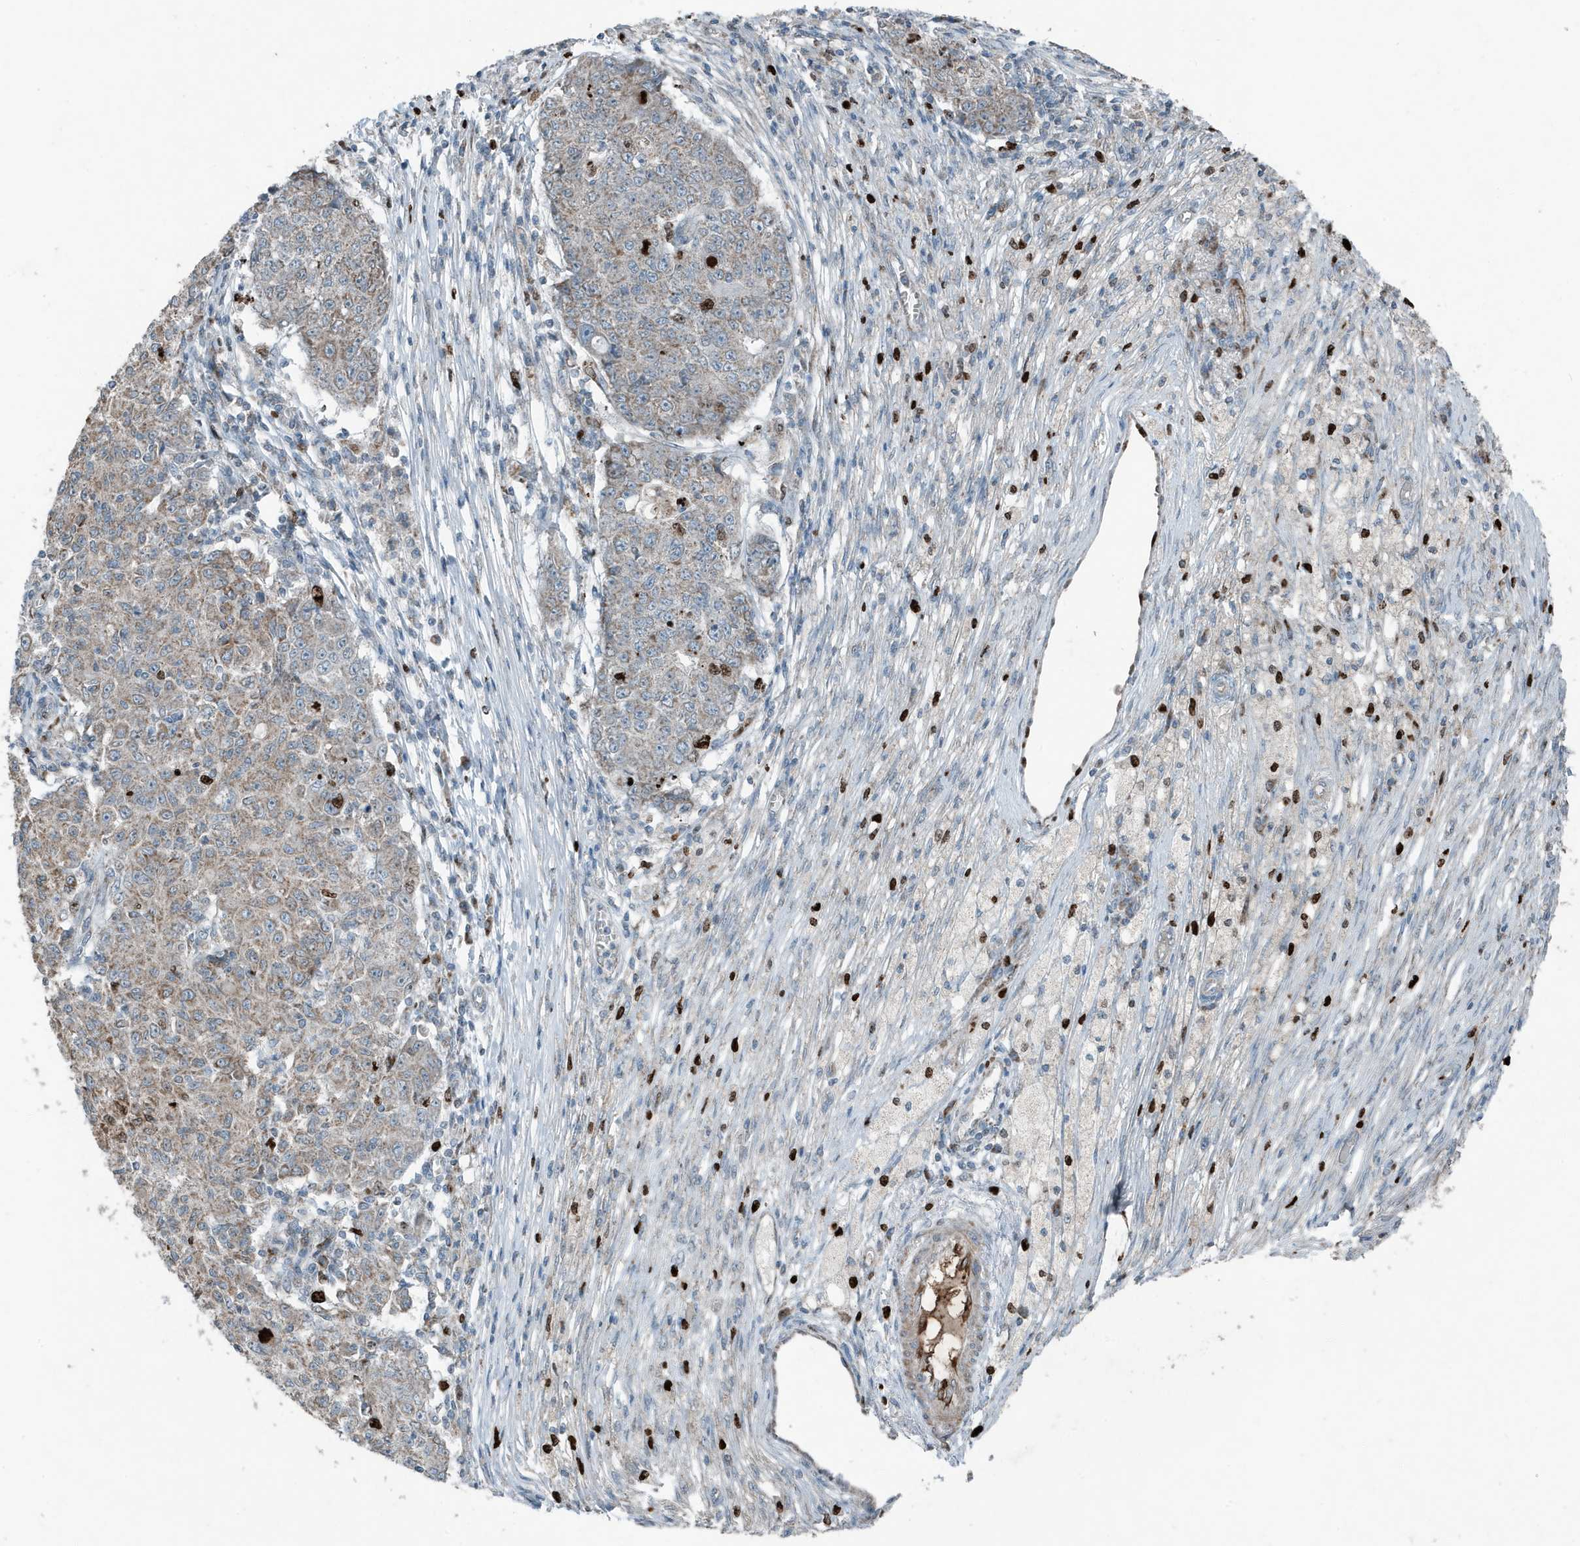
{"staining": {"intensity": "weak", "quantity": "25%-75%", "location": "cytoplasmic/membranous"}, "tissue": "ovarian cancer", "cell_type": "Tumor cells", "image_type": "cancer", "snomed": [{"axis": "morphology", "description": "Carcinoma, endometroid"}, {"axis": "topography", "description": "Ovary"}], "caption": "Weak cytoplasmic/membranous protein expression is appreciated in about 25%-75% of tumor cells in endometroid carcinoma (ovarian).", "gene": "MT-CYB", "patient": {"sex": "female", "age": 42}}